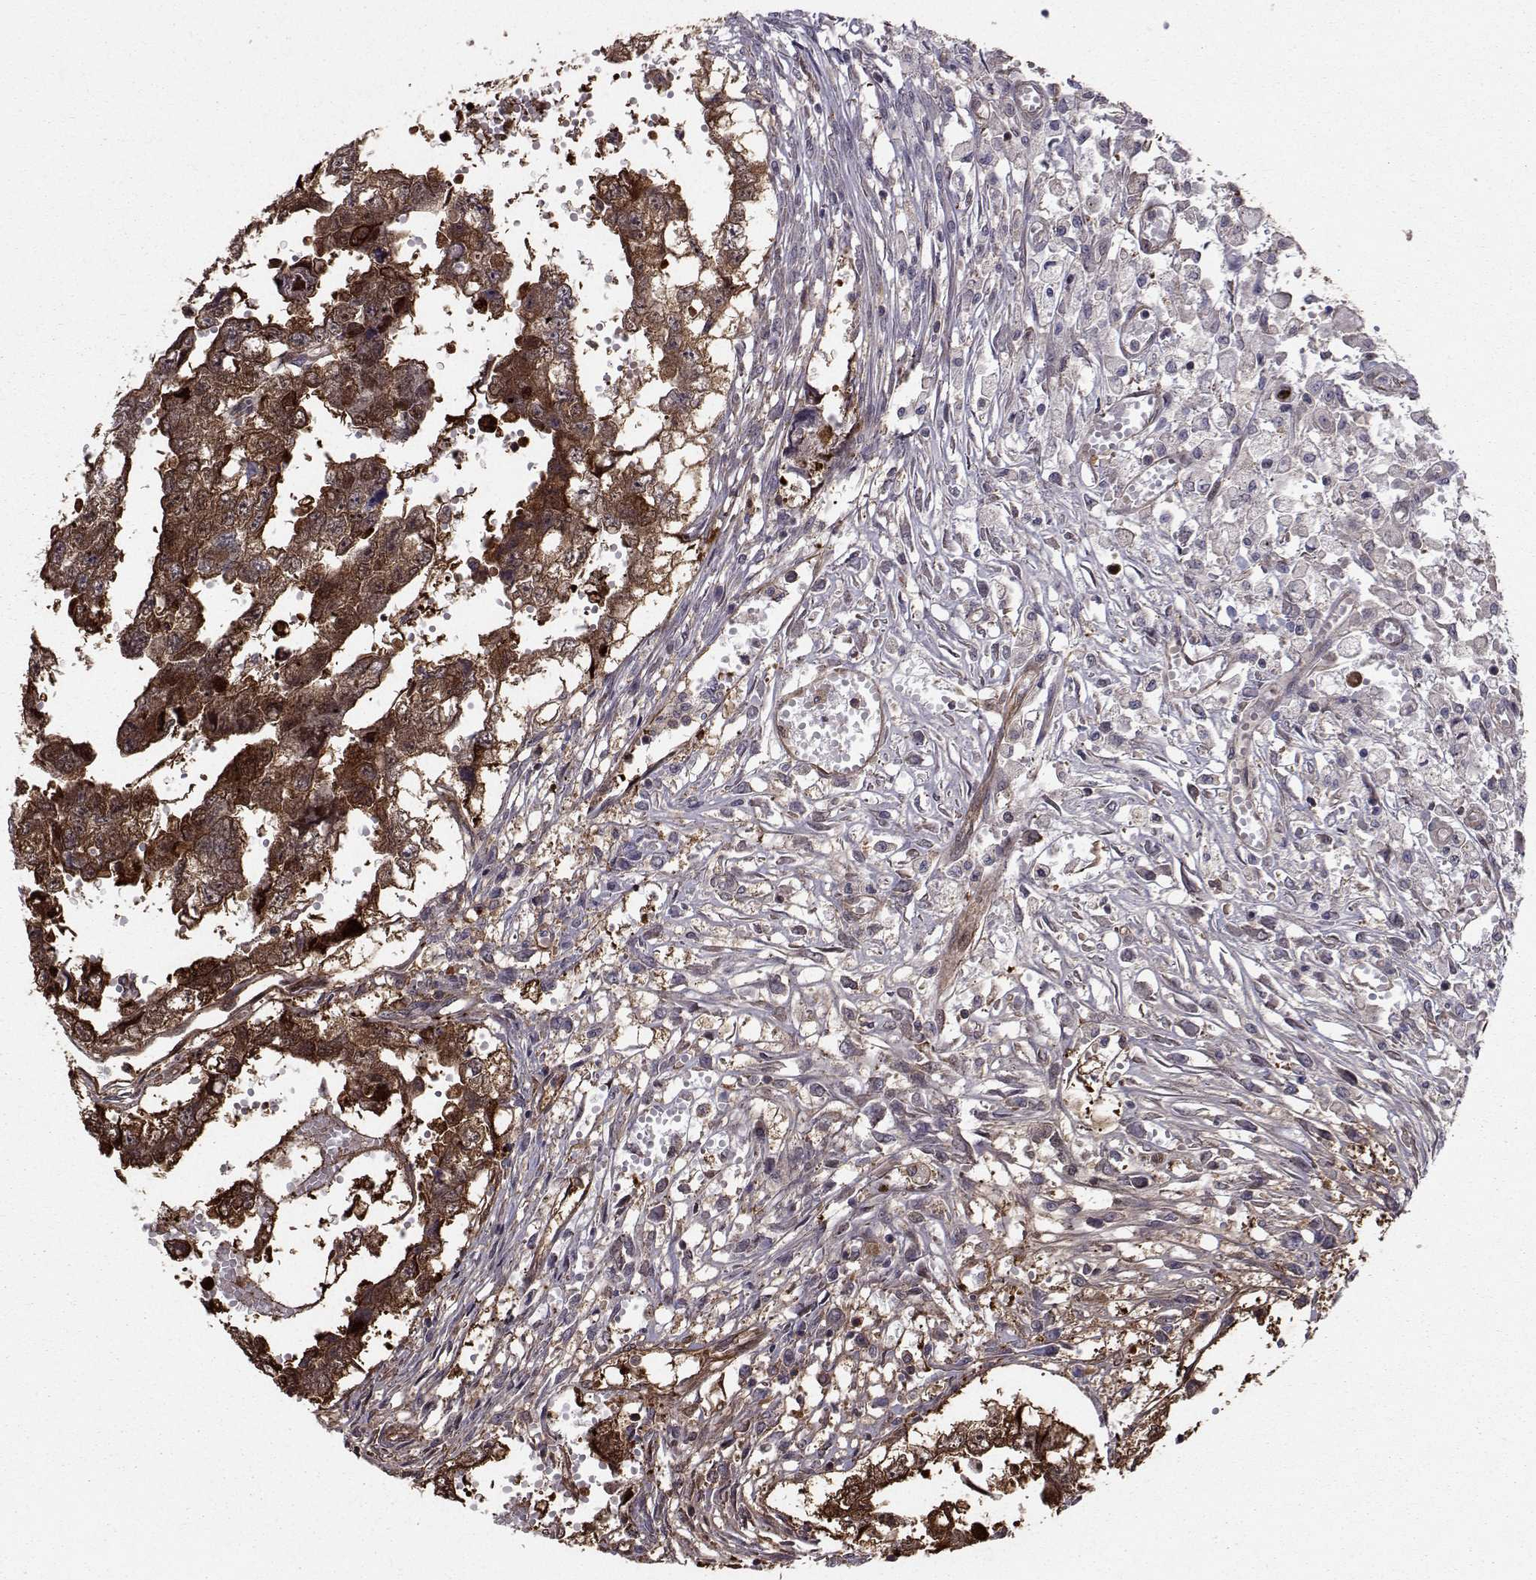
{"staining": {"intensity": "strong", "quantity": ">75%", "location": "cytoplasmic/membranous"}, "tissue": "testis cancer", "cell_type": "Tumor cells", "image_type": "cancer", "snomed": [{"axis": "morphology", "description": "Carcinoma, Embryonal, NOS"}, {"axis": "morphology", "description": "Teratoma, malignant, NOS"}, {"axis": "topography", "description": "Testis"}], "caption": "Embryonal carcinoma (testis) stained with DAB immunohistochemistry exhibits high levels of strong cytoplasmic/membranous staining in approximately >75% of tumor cells.", "gene": "HSP90AB1", "patient": {"sex": "male", "age": 44}}